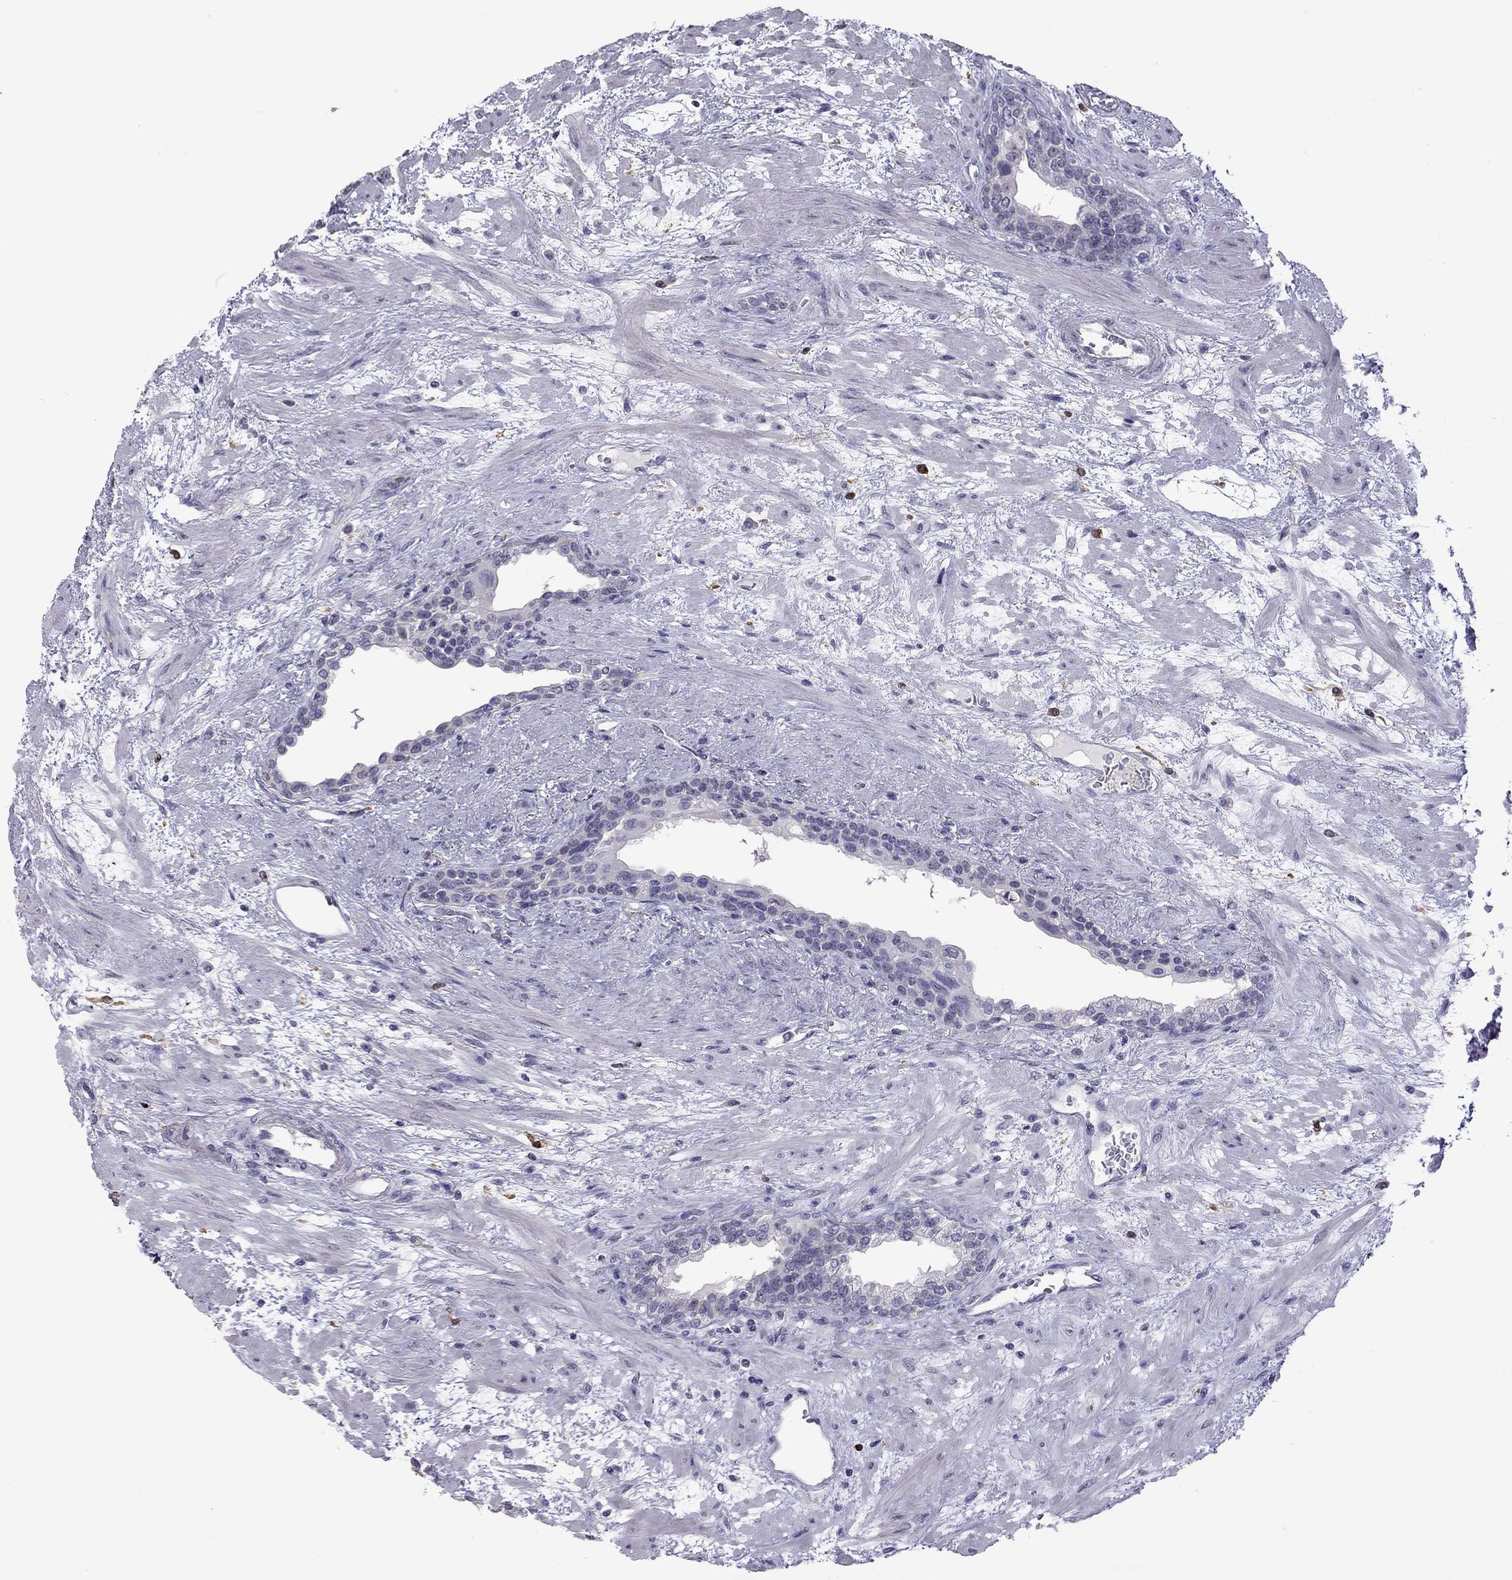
{"staining": {"intensity": "negative", "quantity": "none", "location": "none"}, "tissue": "prostate", "cell_type": "Glandular cells", "image_type": "normal", "snomed": [{"axis": "morphology", "description": "Normal tissue, NOS"}, {"axis": "topography", "description": "Prostate"}], "caption": "Unremarkable prostate was stained to show a protein in brown. There is no significant expression in glandular cells.", "gene": "PPP1R3A", "patient": {"sex": "male", "age": 63}}